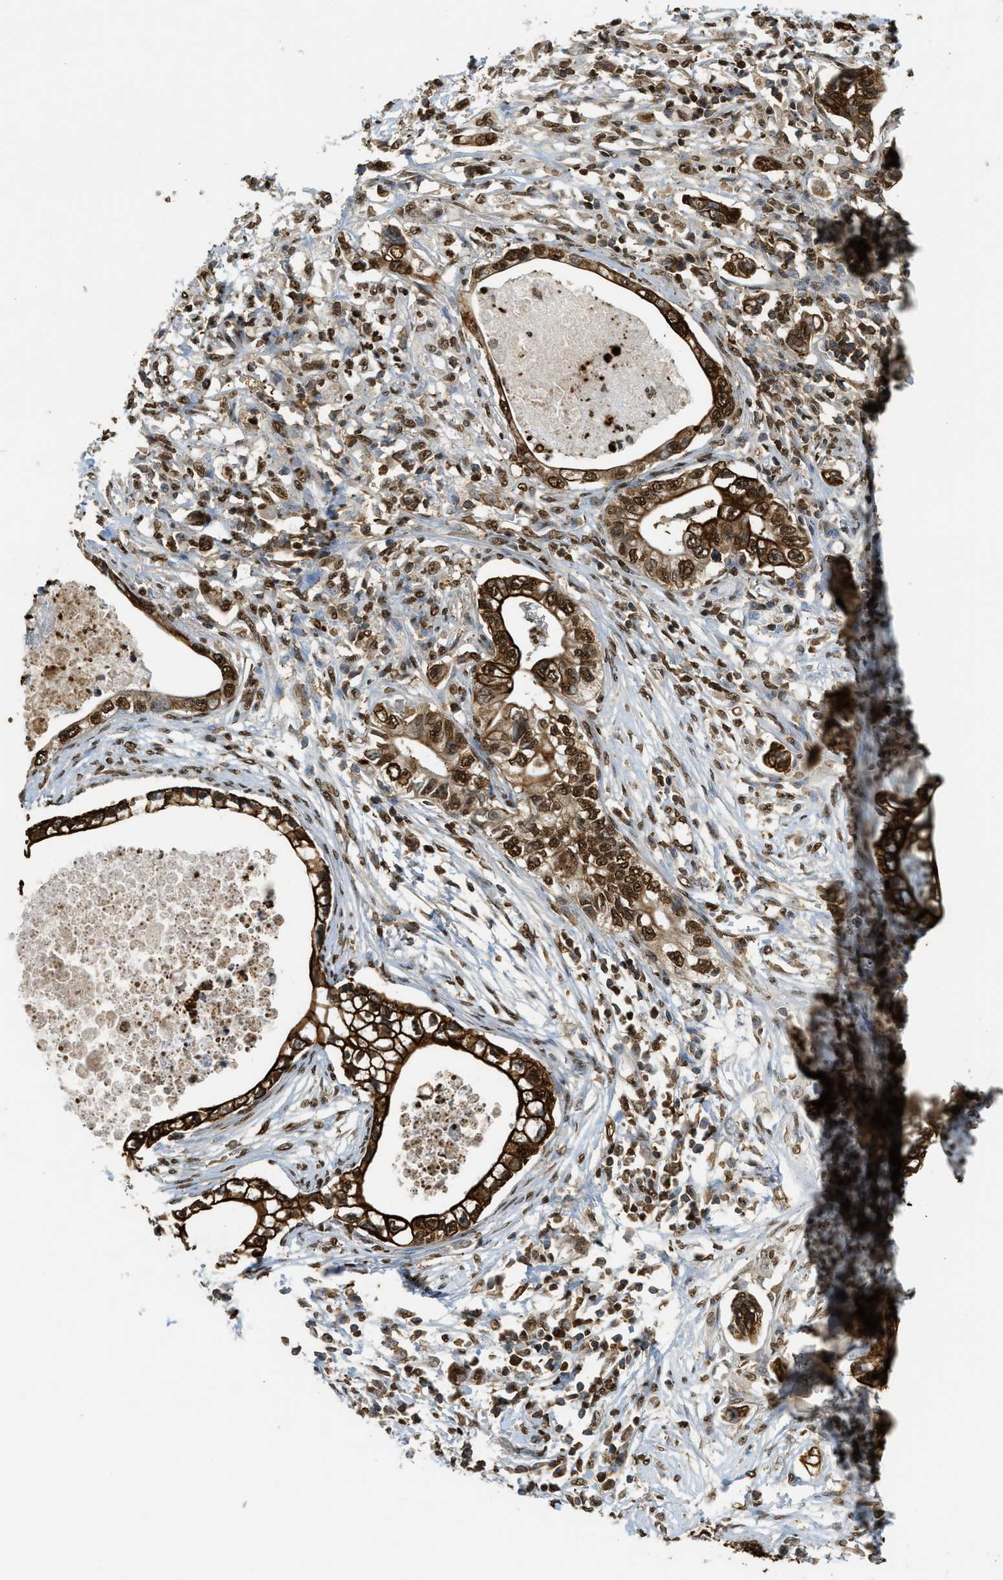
{"staining": {"intensity": "strong", "quantity": ">75%", "location": "cytoplasmic/membranous,nuclear"}, "tissue": "pancreatic cancer", "cell_type": "Tumor cells", "image_type": "cancer", "snomed": [{"axis": "morphology", "description": "Adenocarcinoma, NOS"}, {"axis": "topography", "description": "Pancreas"}], "caption": "Immunohistochemical staining of pancreatic cancer (adenocarcinoma) exhibits strong cytoplasmic/membranous and nuclear protein staining in about >75% of tumor cells. Nuclei are stained in blue.", "gene": "NR5A2", "patient": {"sex": "male", "age": 56}}